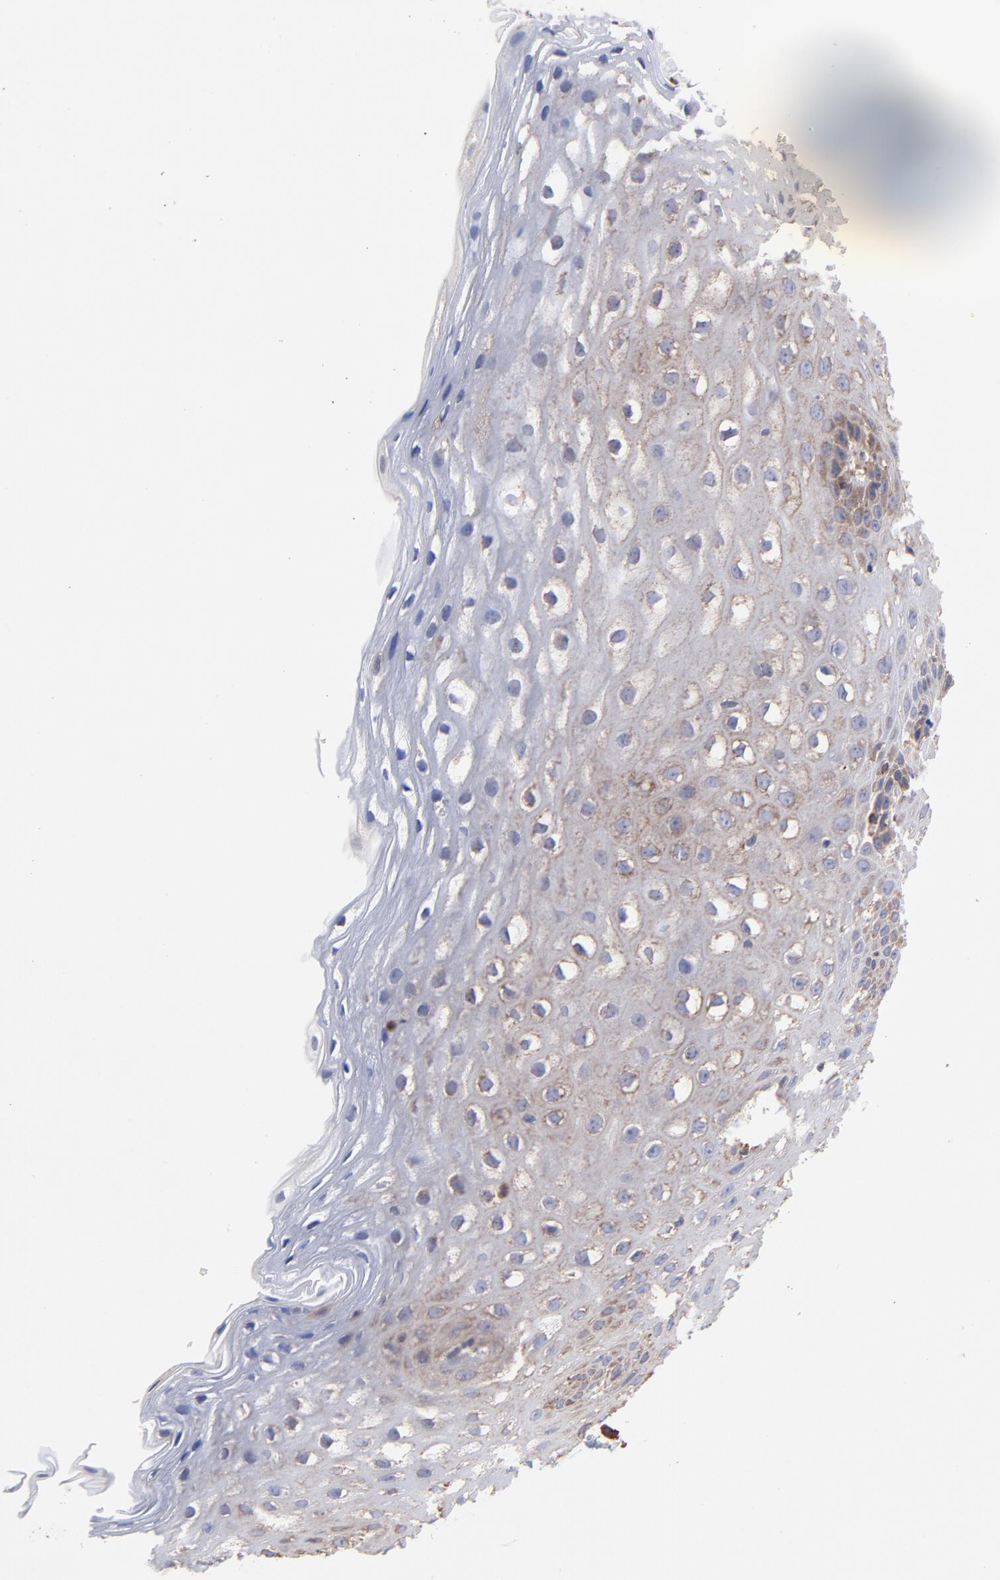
{"staining": {"intensity": "weak", "quantity": "<25%", "location": "cytoplasmic/membranous"}, "tissue": "esophagus", "cell_type": "Squamous epithelial cells", "image_type": "normal", "snomed": [{"axis": "morphology", "description": "Normal tissue, NOS"}, {"axis": "topography", "description": "Esophagus"}], "caption": "Immunohistochemistry histopathology image of unremarkable esophagus stained for a protein (brown), which exhibits no positivity in squamous epithelial cells.", "gene": "PFKM", "patient": {"sex": "female", "age": 70}}